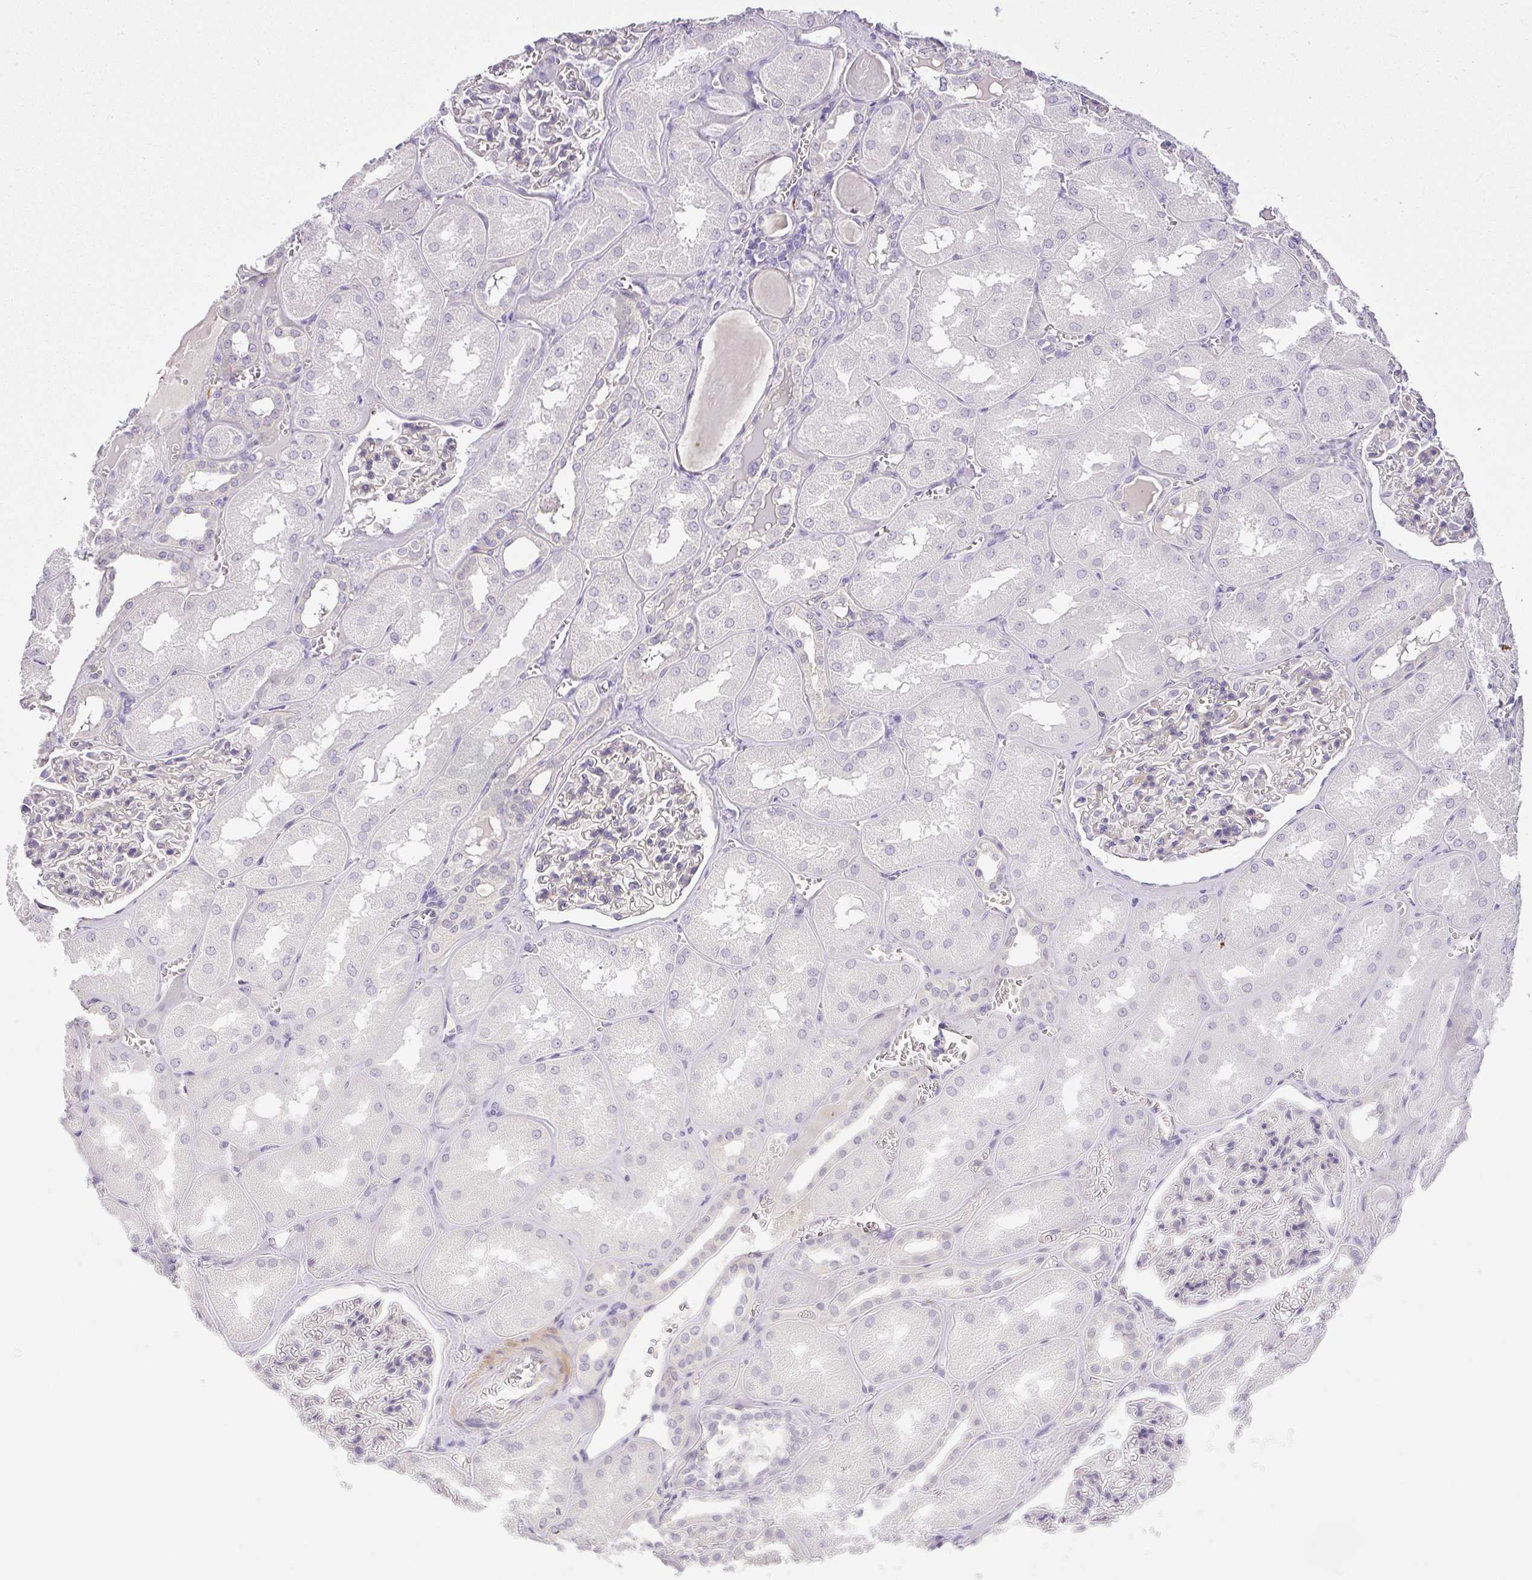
{"staining": {"intensity": "negative", "quantity": "none", "location": "none"}, "tissue": "kidney", "cell_type": "Cells in glomeruli", "image_type": "normal", "snomed": [{"axis": "morphology", "description": "Normal tissue, NOS"}, {"axis": "topography", "description": "Kidney"}], "caption": "Immunohistochemistry (IHC) photomicrograph of normal human kidney stained for a protein (brown), which displays no positivity in cells in glomeruli.", "gene": "RAX2", "patient": {"sex": "male", "age": 61}}